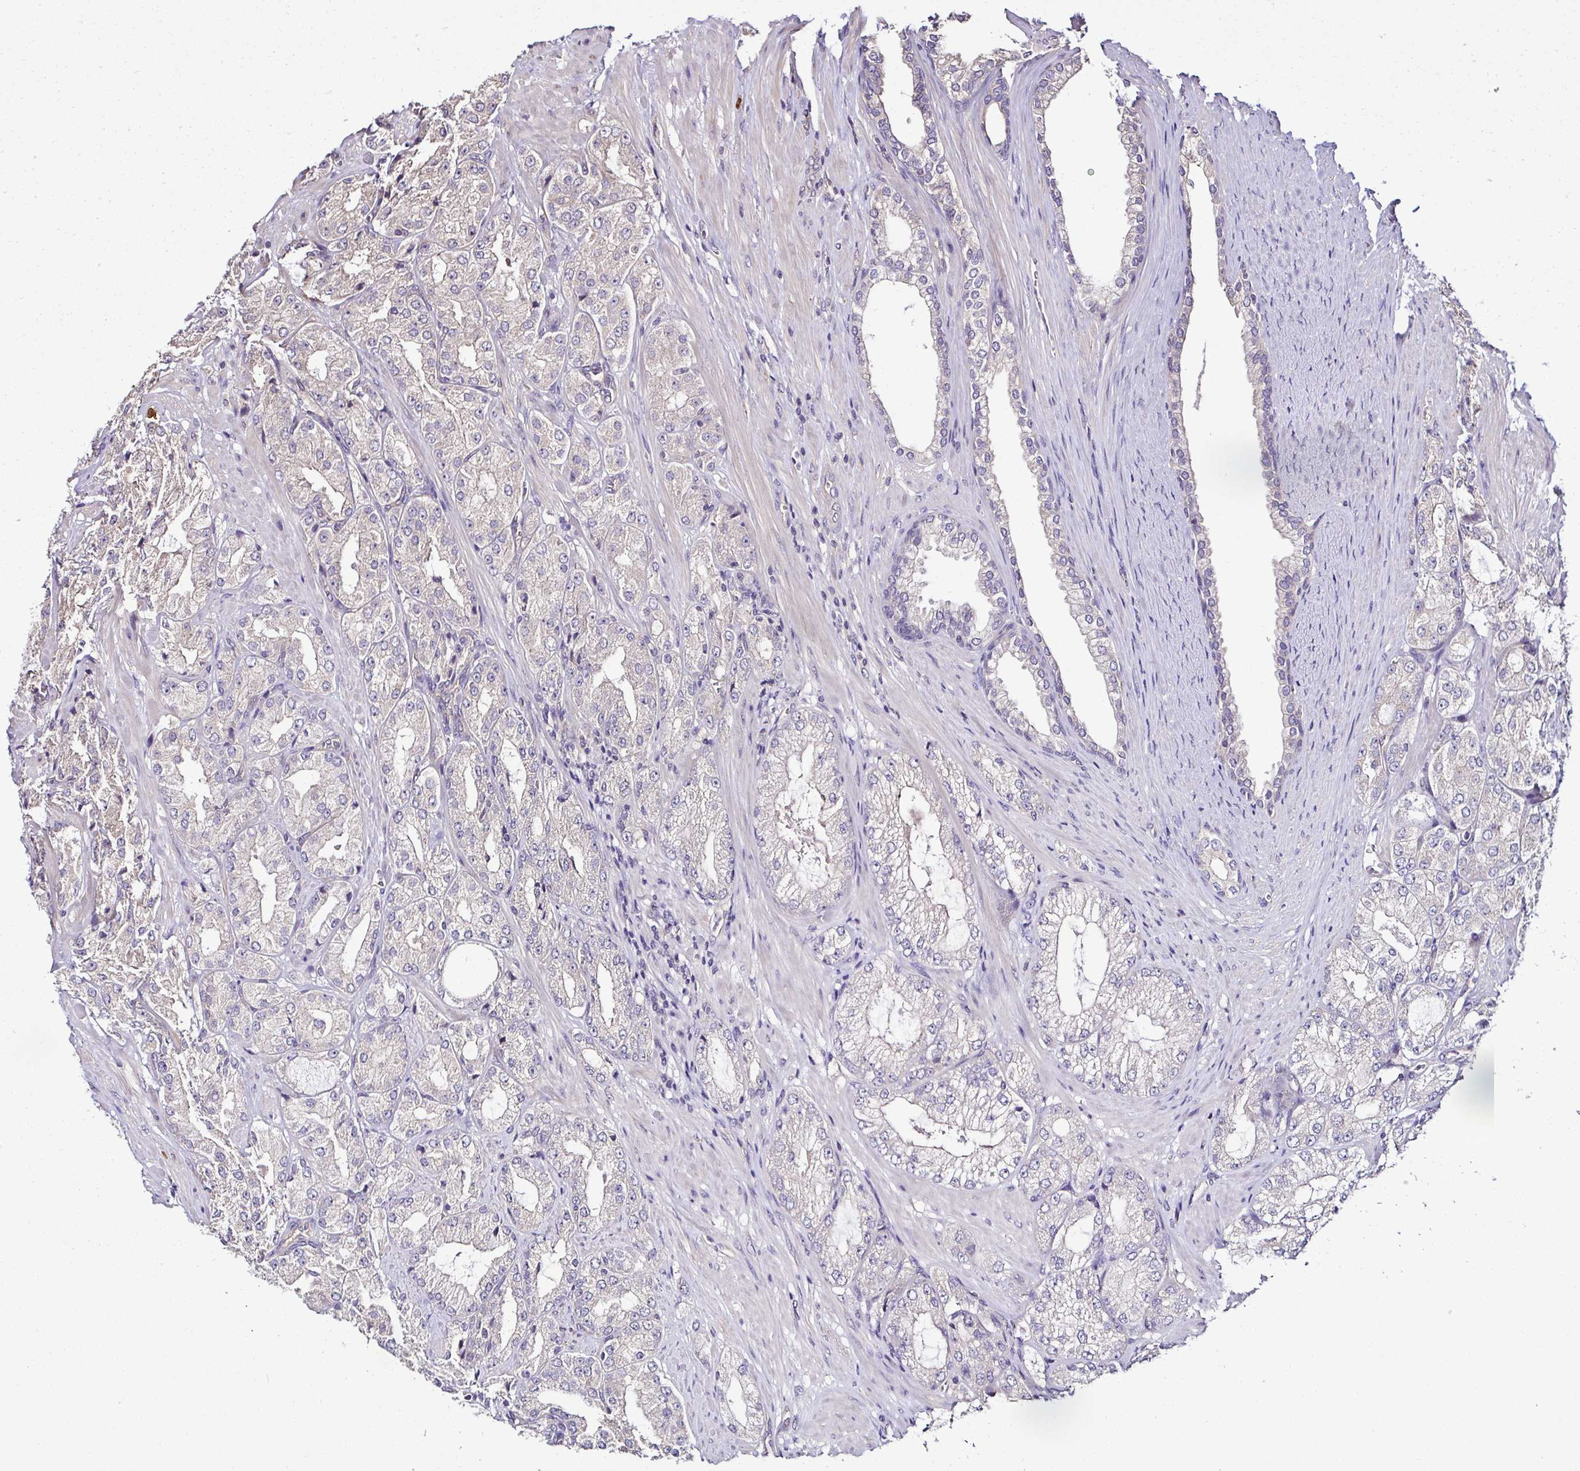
{"staining": {"intensity": "negative", "quantity": "none", "location": "none"}, "tissue": "prostate cancer", "cell_type": "Tumor cells", "image_type": "cancer", "snomed": [{"axis": "morphology", "description": "Adenocarcinoma, High grade"}, {"axis": "topography", "description": "Prostate"}], "caption": "Immunohistochemistry histopathology image of neoplastic tissue: human adenocarcinoma (high-grade) (prostate) stained with DAB displays no significant protein expression in tumor cells.", "gene": "LMOD2", "patient": {"sex": "male", "age": 68}}